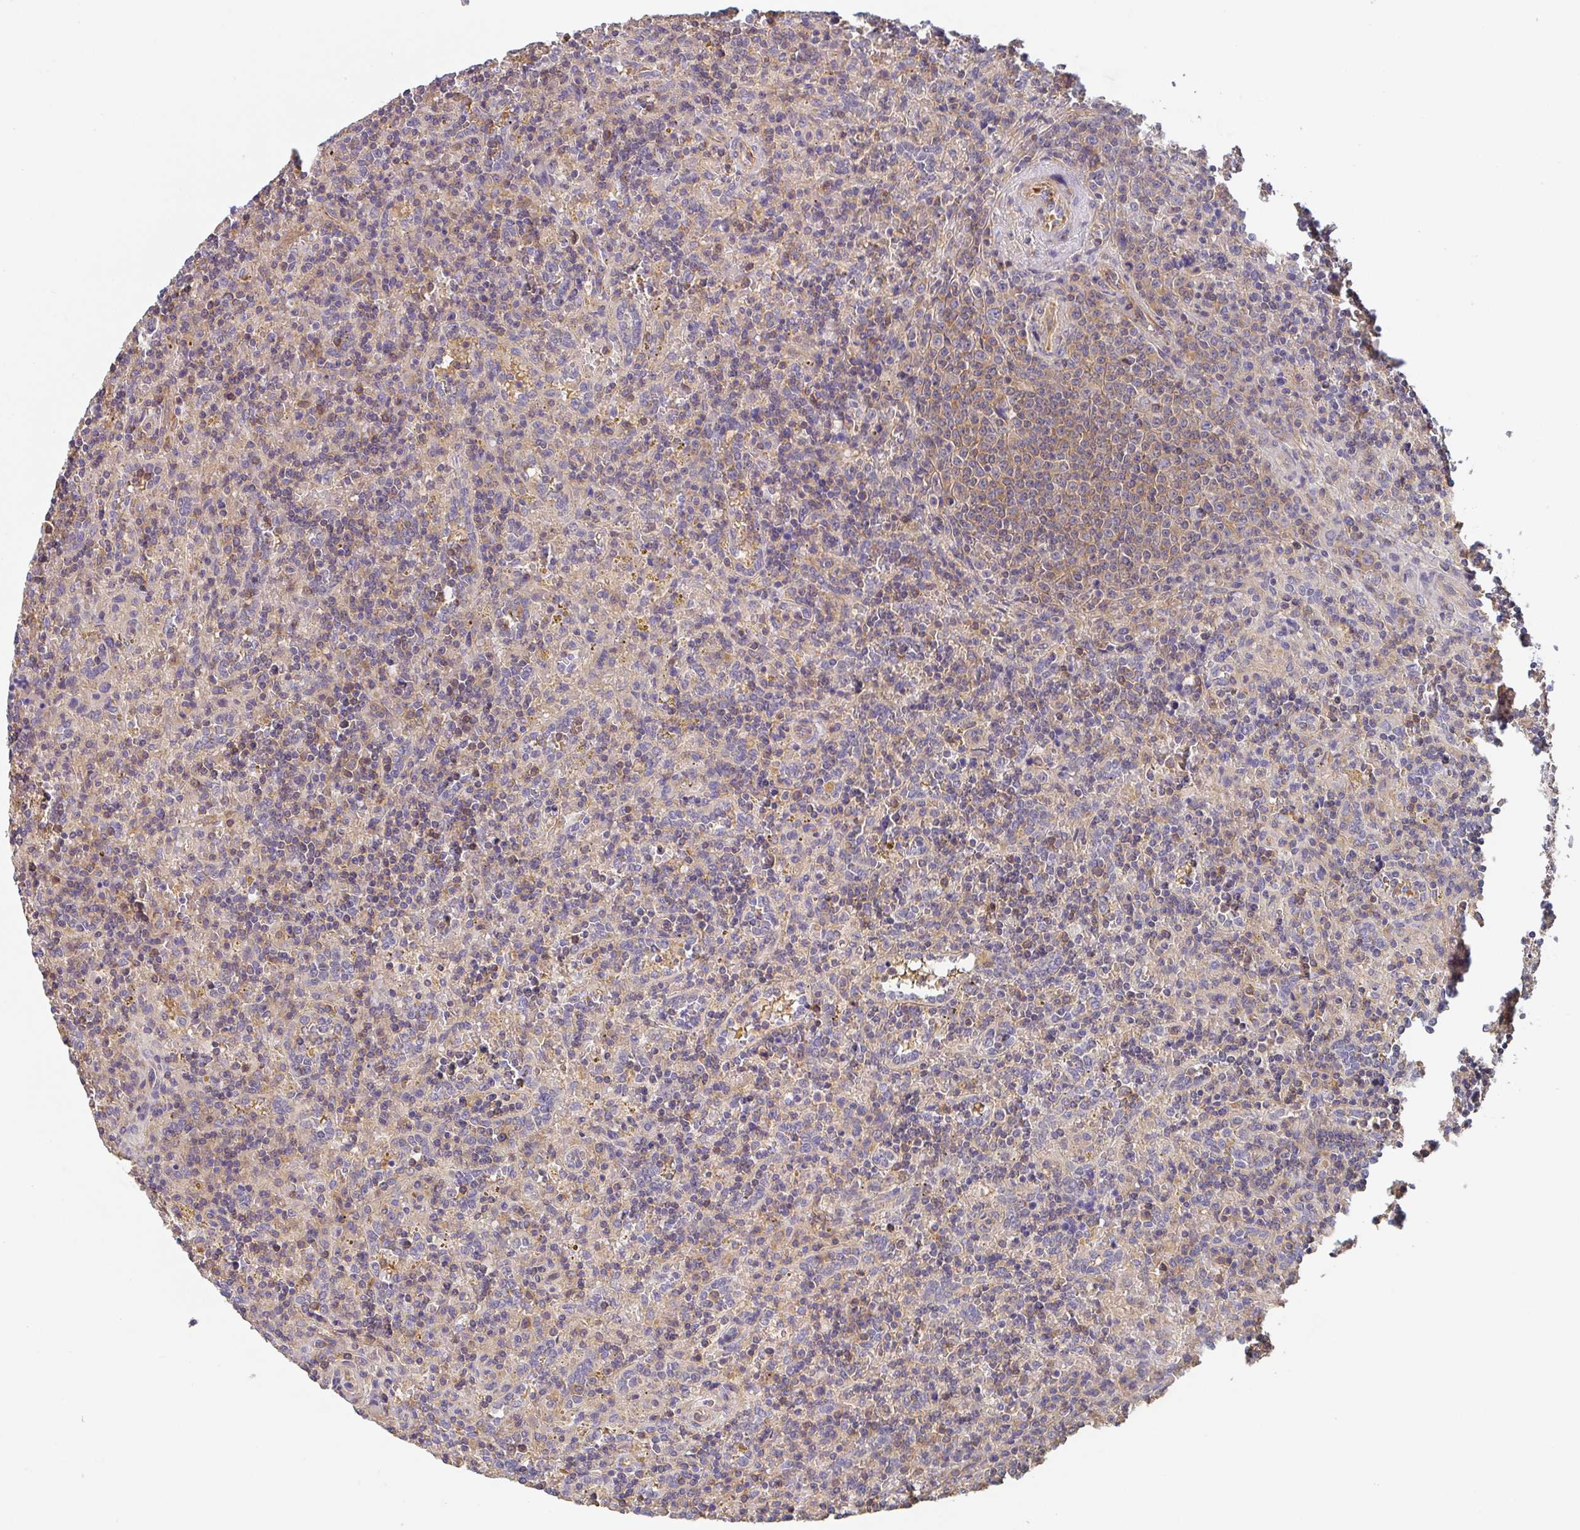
{"staining": {"intensity": "negative", "quantity": "none", "location": "none"}, "tissue": "lymphoma", "cell_type": "Tumor cells", "image_type": "cancer", "snomed": [{"axis": "morphology", "description": "Malignant lymphoma, non-Hodgkin's type, Low grade"}, {"axis": "topography", "description": "Spleen"}], "caption": "Tumor cells are negative for protein expression in human malignant lymphoma, non-Hodgkin's type (low-grade).", "gene": "TMEM229A", "patient": {"sex": "male", "age": 67}}